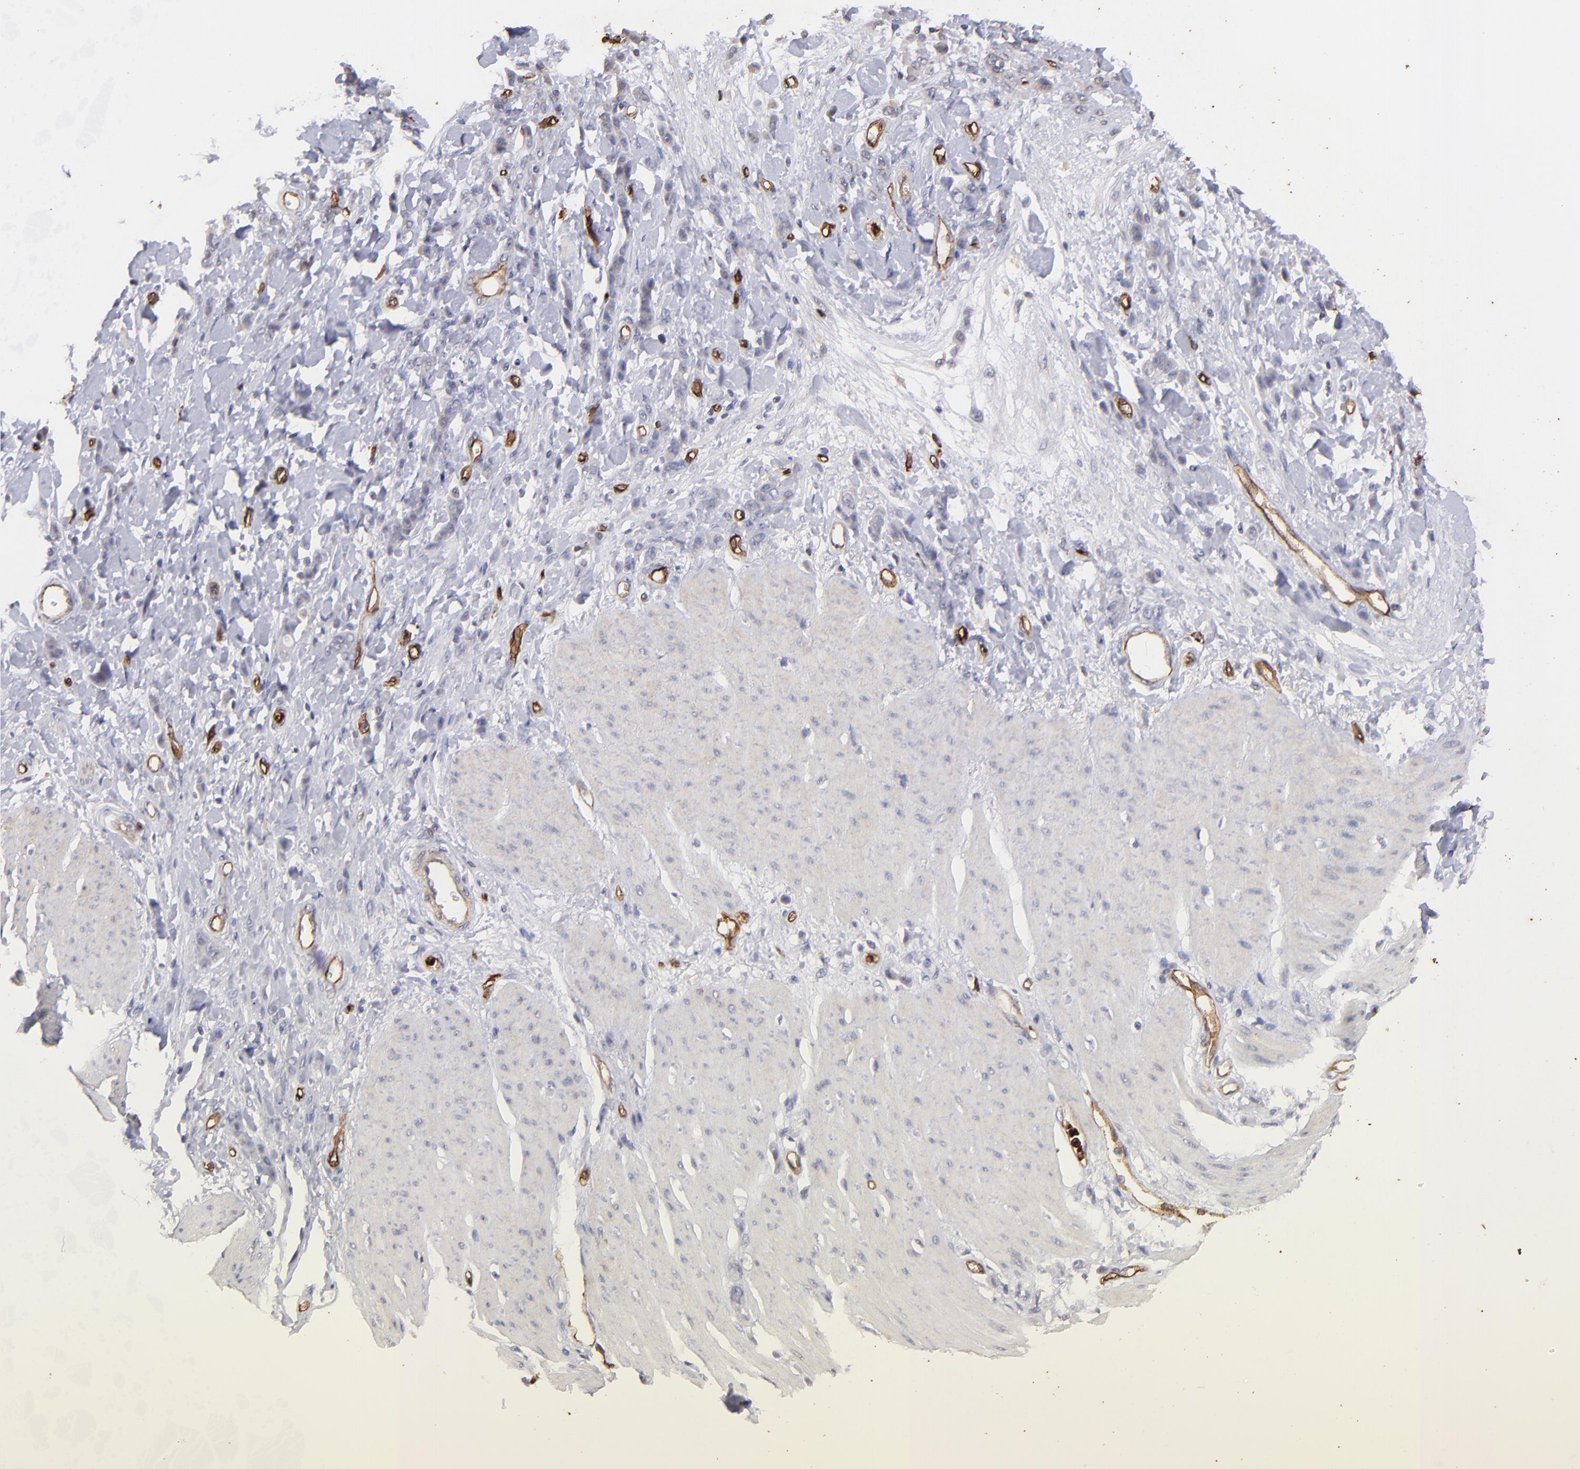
{"staining": {"intensity": "negative", "quantity": "none", "location": "none"}, "tissue": "stomach cancer", "cell_type": "Tumor cells", "image_type": "cancer", "snomed": [{"axis": "morphology", "description": "Normal tissue, NOS"}, {"axis": "morphology", "description": "Adenocarcinoma, NOS"}, {"axis": "topography", "description": "Stomach"}], "caption": "Human stomach cancer (adenocarcinoma) stained for a protein using IHC exhibits no staining in tumor cells.", "gene": "DYSF", "patient": {"sex": "male", "age": 82}}